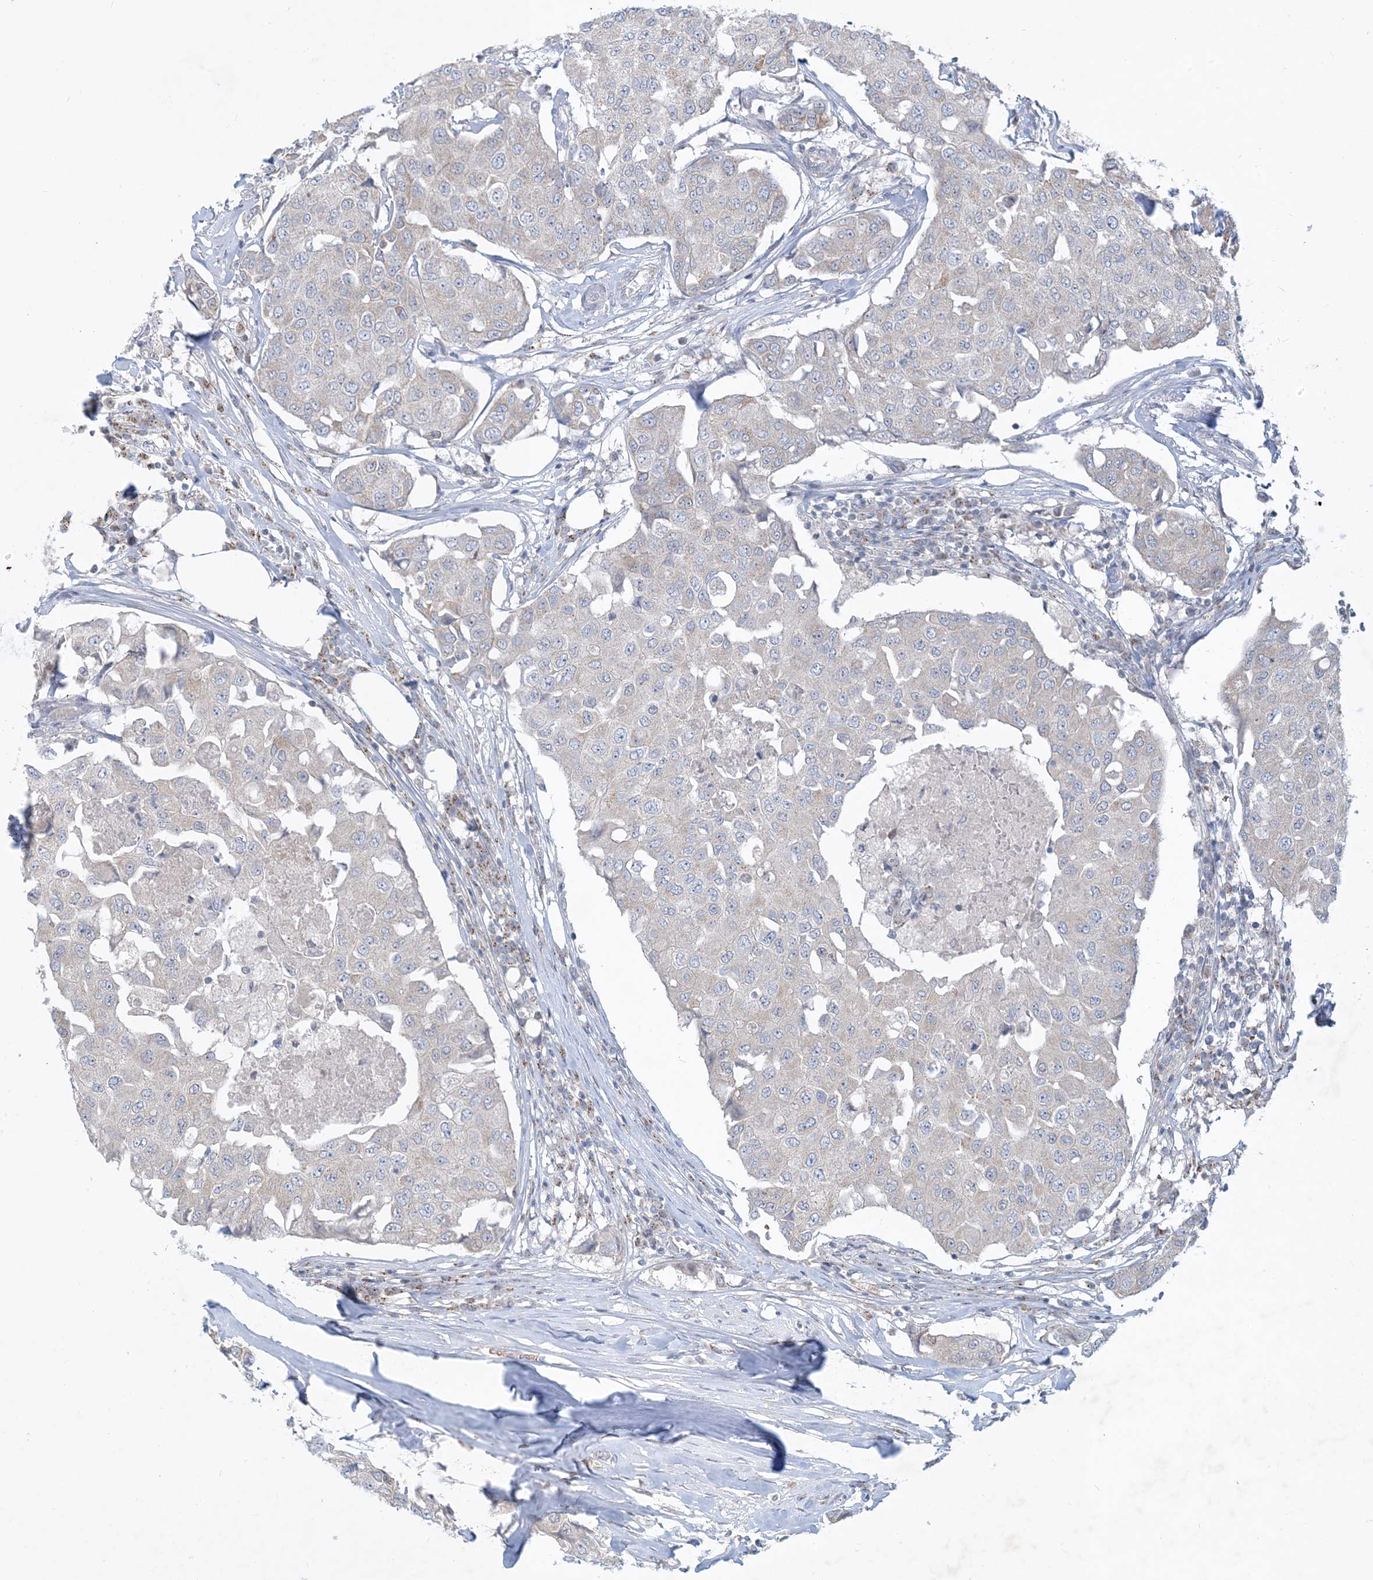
{"staining": {"intensity": "negative", "quantity": "none", "location": "none"}, "tissue": "breast cancer", "cell_type": "Tumor cells", "image_type": "cancer", "snomed": [{"axis": "morphology", "description": "Duct carcinoma"}, {"axis": "topography", "description": "Breast"}], "caption": "An IHC histopathology image of breast cancer (intraductal carcinoma) is shown. There is no staining in tumor cells of breast cancer (intraductal carcinoma).", "gene": "CCDC14", "patient": {"sex": "female", "age": 80}}